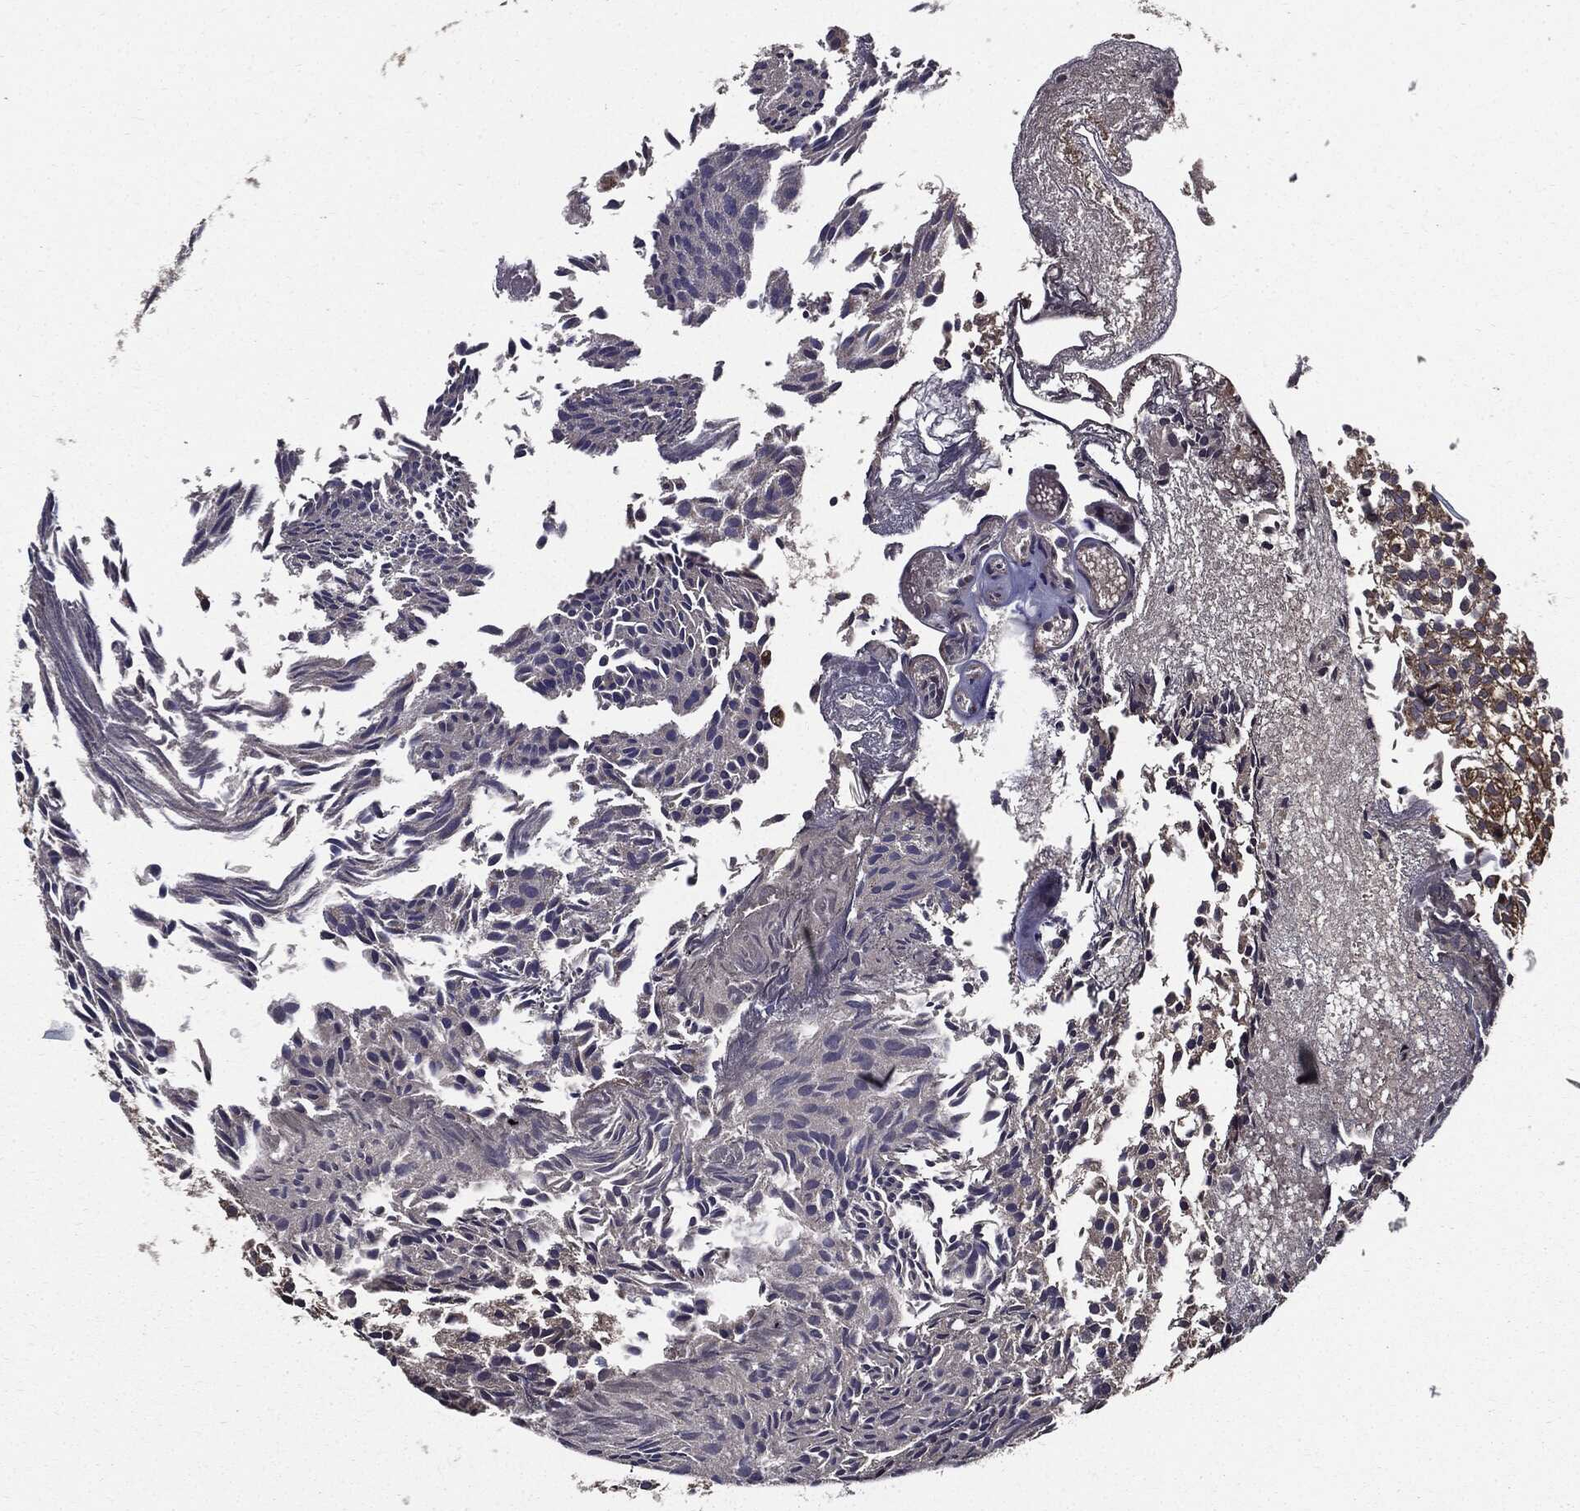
{"staining": {"intensity": "negative", "quantity": "none", "location": "none"}, "tissue": "urothelial cancer", "cell_type": "Tumor cells", "image_type": "cancer", "snomed": [{"axis": "morphology", "description": "Urothelial carcinoma, Low grade"}, {"axis": "topography", "description": "Urinary bladder"}], "caption": "The photomicrograph shows no significant staining in tumor cells of low-grade urothelial carcinoma. (DAB immunohistochemistry with hematoxylin counter stain).", "gene": "HTT", "patient": {"sex": "male", "age": 89}}